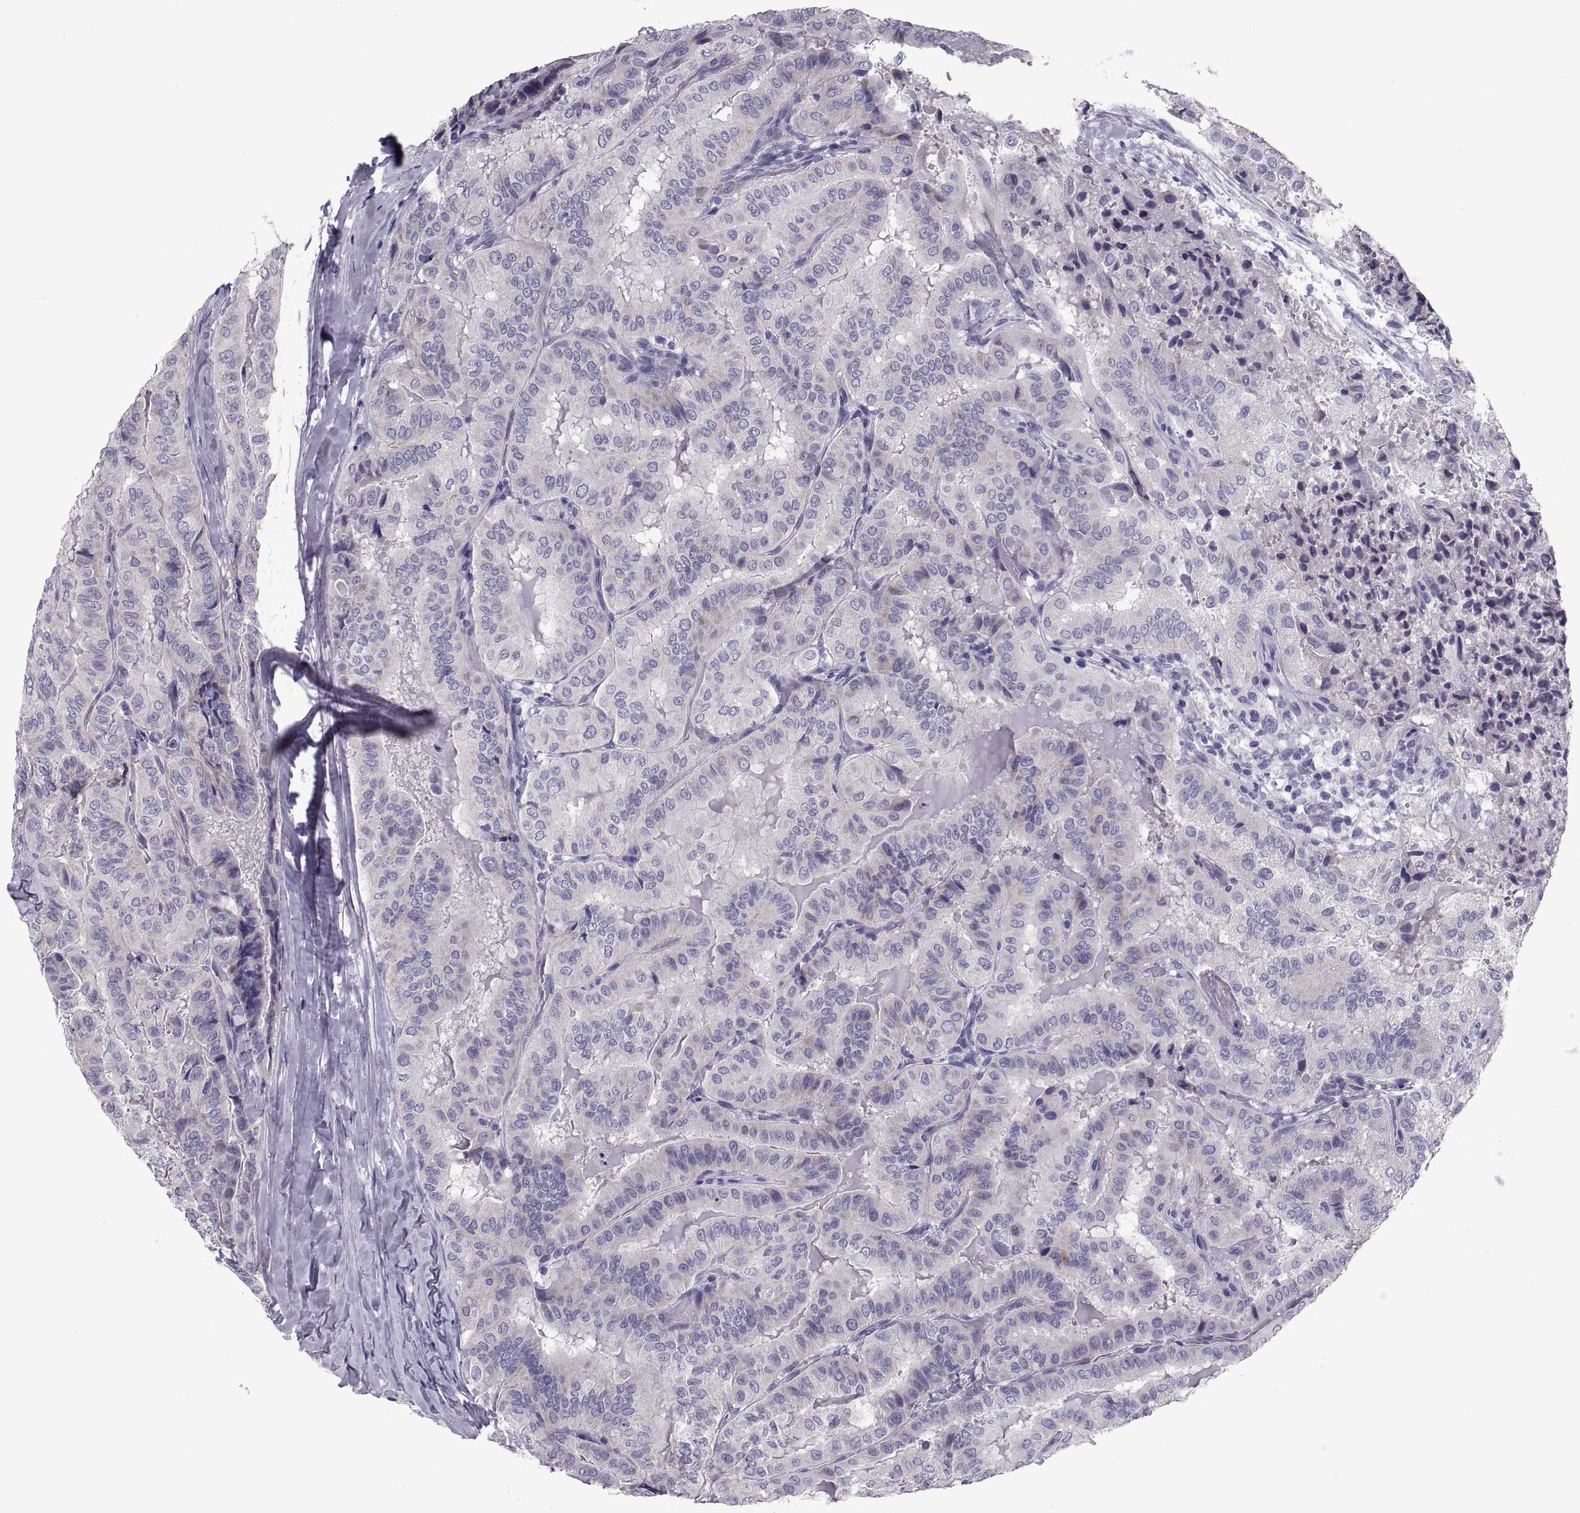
{"staining": {"intensity": "negative", "quantity": "none", "location": "none"}, "tissue": "thyroid cancer", "cell_type": "Tumor cells", "image_type": "cancer", "snomed": [{"axis": "morphology", "description": "Papillary adenocarcinoma, NOS"}, {"axis": "topography", "description": "Thyroid gland"}], "caption": "Immunohistochemistry of thyroid papillary adenocarcinoma shows no expression in tumor cells. The staining was performed using DAB to visualize the protein expression in brown, while the nuclei were stained in blue with hematoxylin (Magnification: 20x).", "gene": "PDZRN4", "patient": {"sex": "female", "age": 68}}